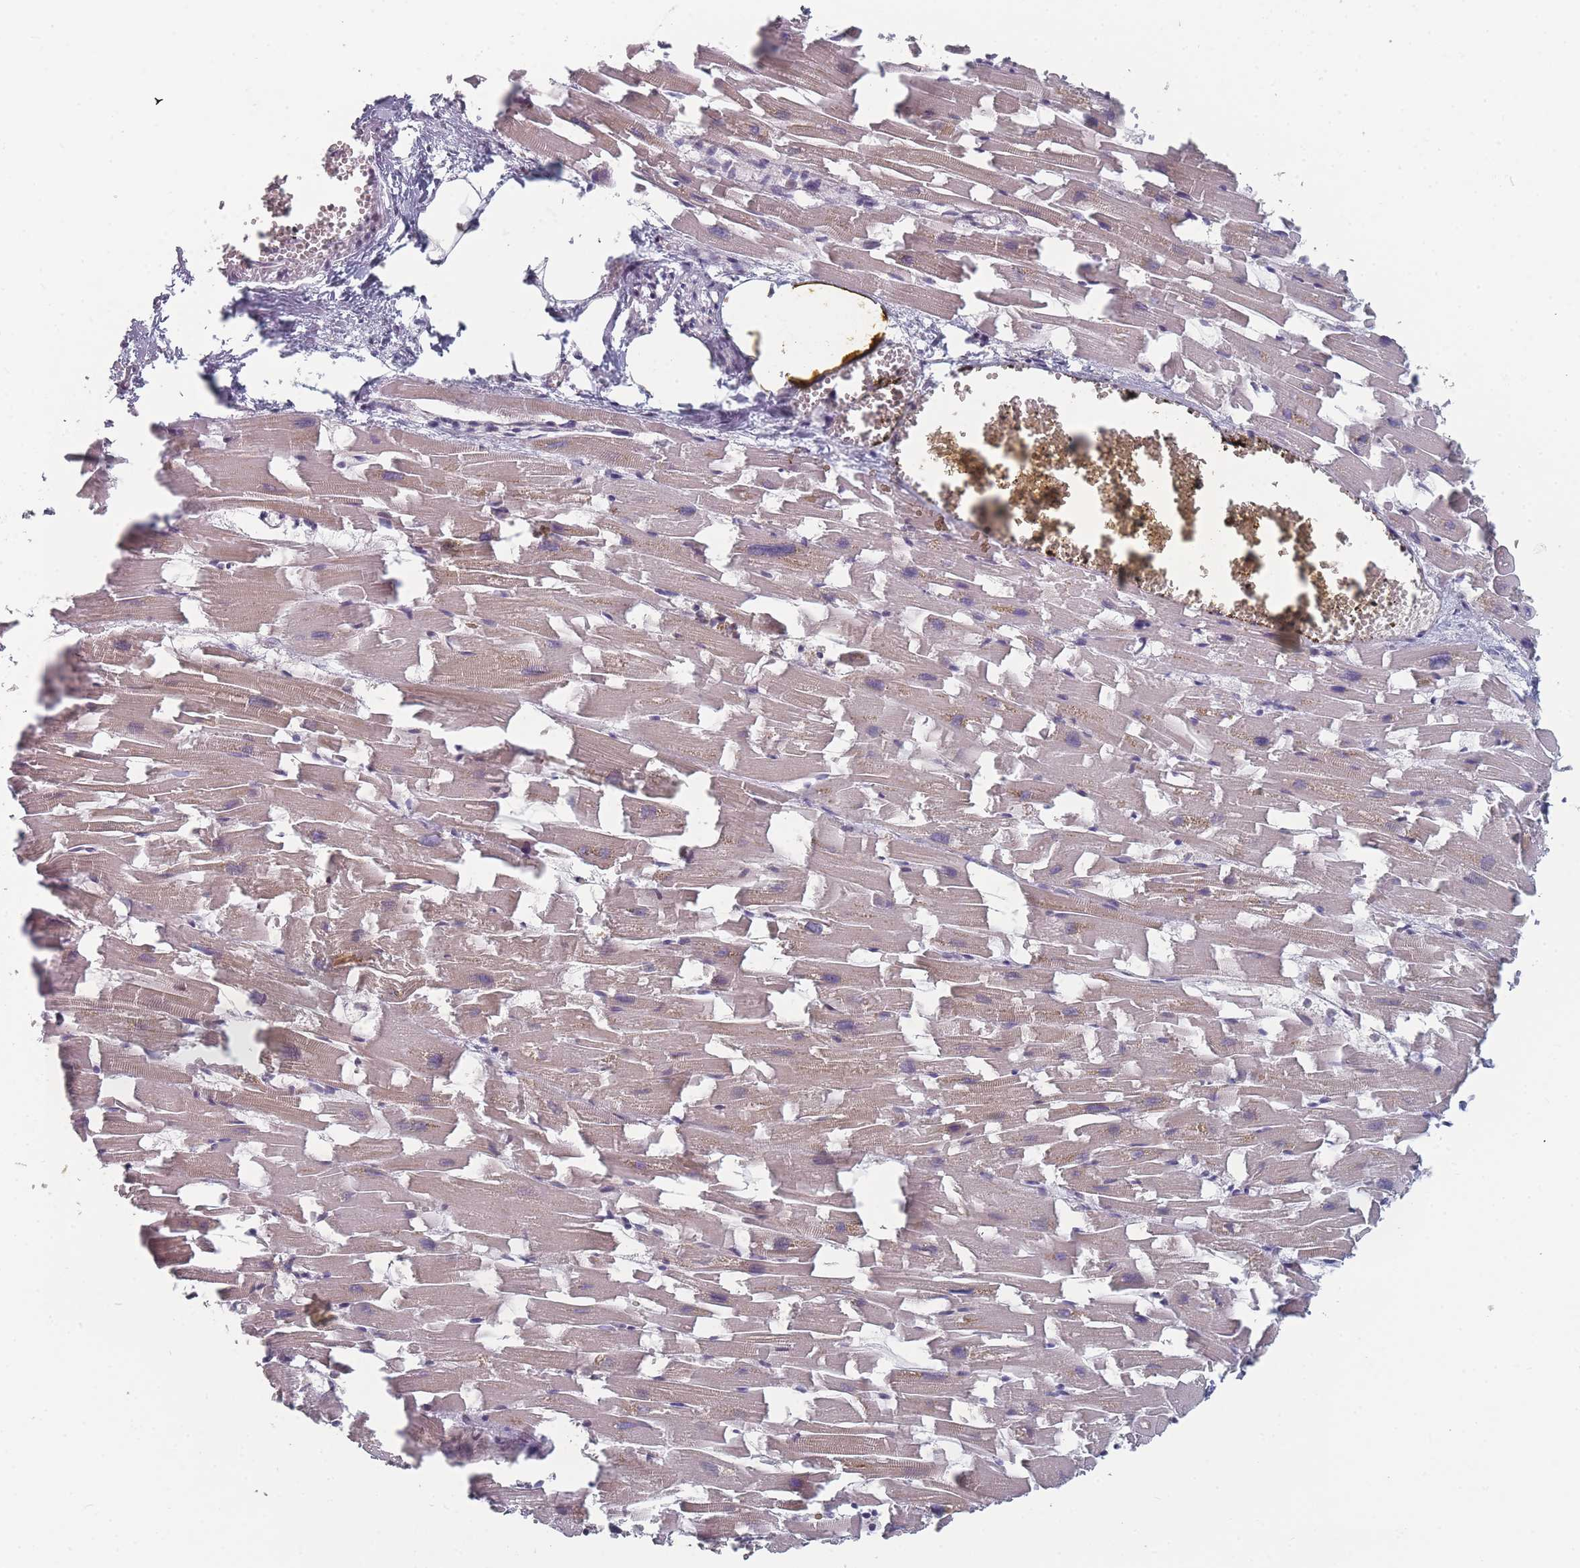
{"staining": {"intensity": "moderate", "quantity": ">75%", "location": "cytoplasmic/membranous"}, "tissue": "heart muscle", "cell_type": "Cardiomyocytes", "image_type": "normal", "snomed": [{"axis": "morphology", "description": "Normal tissue, NOS"}, {"axis": "topography", "description": "Heart"}], "caption": "Protein positivity by IHC shows moderate cytoplasmic/membranous positivity in about >75% of cardiomyocytes in normal heart muscle. (Stains: DAB (3,3'-diaminobenzidine) in brown, nuclei in blue, Microscopy: brightfield microscopy at high magnification).", "gene": "TBC1D25", "patient": {"sex": "female", "age": 64}}